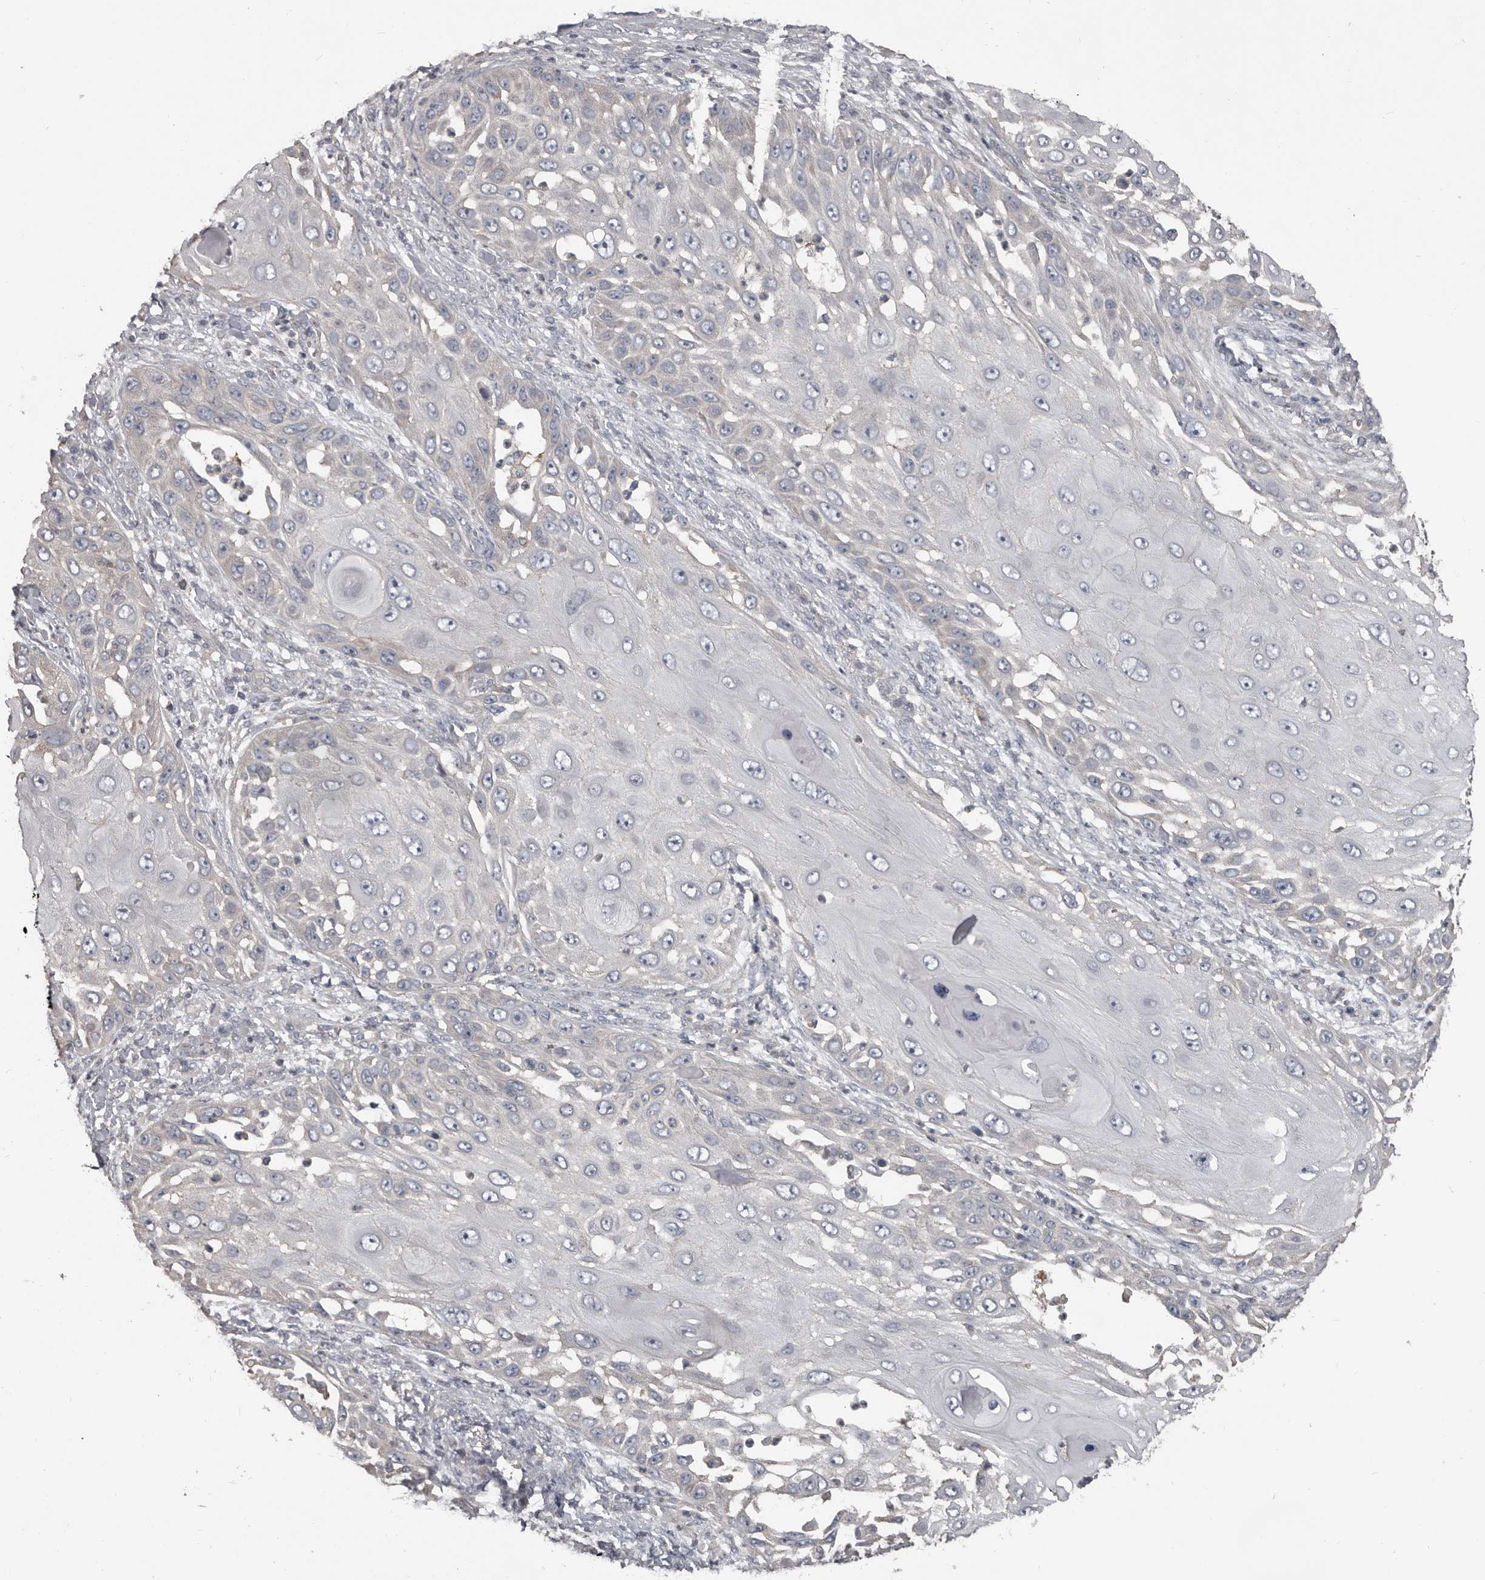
{"staining": {"intensity": "negative", "quantity": "none", "location": "none"}, "tissue": "skin cancer", "cell_type": "Tumor cells", "image_type": "cancer", "snomed": [{"axis": "morphology", "description": "Squamous cell carcinoma, NOS"}, {"axis": "topography", "description": "Skin"}], "caption": "Human squamous cell carcinoma (skin) stained for a protein using IHC exhibits no staining in tumor cells.", "gene": "CA6", "patient": {"sex": "female", "age": 44}}